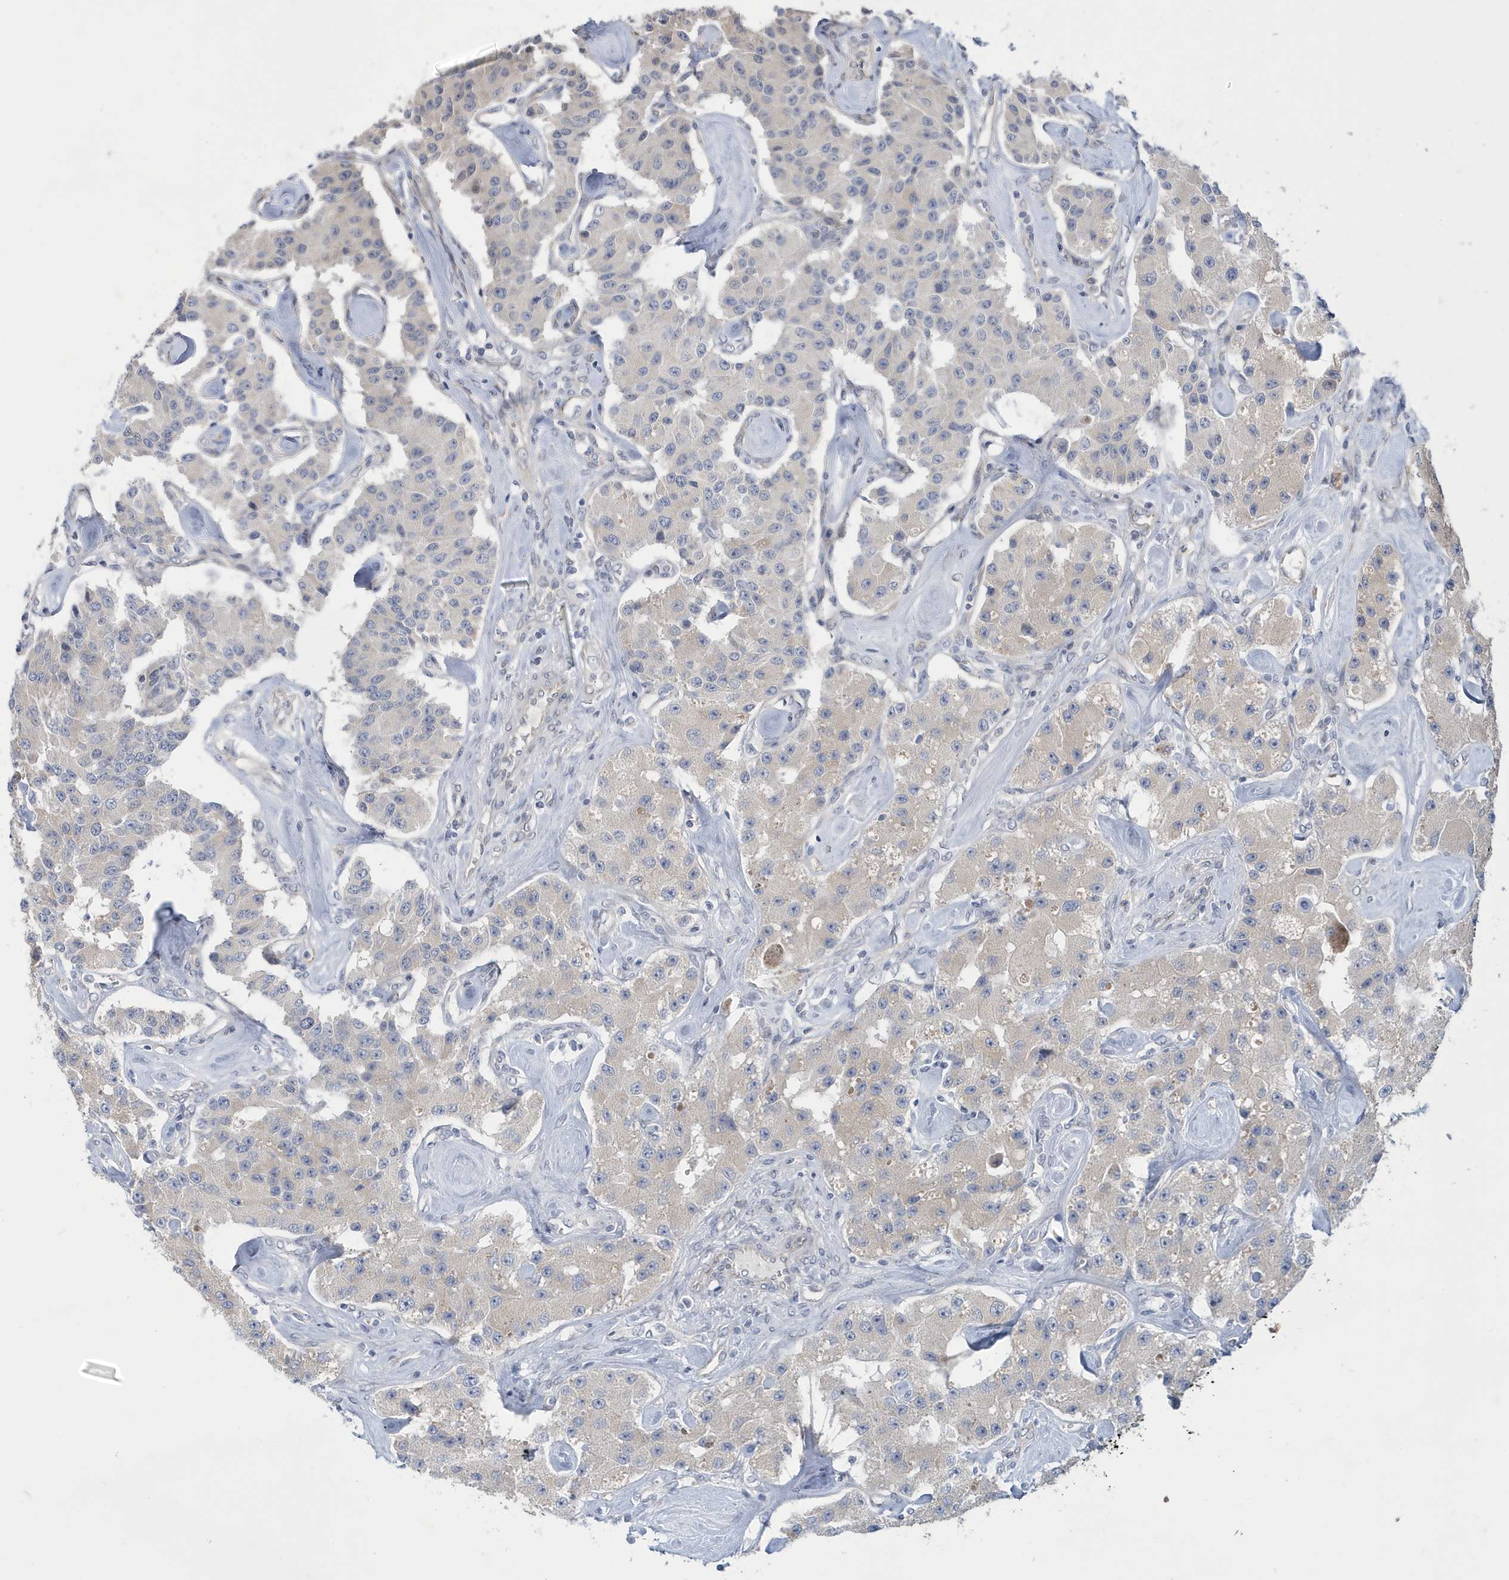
{"staining": {"intensity": "negative", "quantity": "none", "location": "none"}, "tissue": "carcinoid", "cell_type": "Tumor cells", "image_type": "cancer", "snomed": [{"axis": "morphology", "description": "Carcinoid, malignant, NOS"}, {"axis": "topography", "description": "Pancreas"}], "caption": "Tumor cells are negative for protein expression in human carcinoid.", "gene": "ZNF654", "patient": {"sex": "male", "age": 41}}